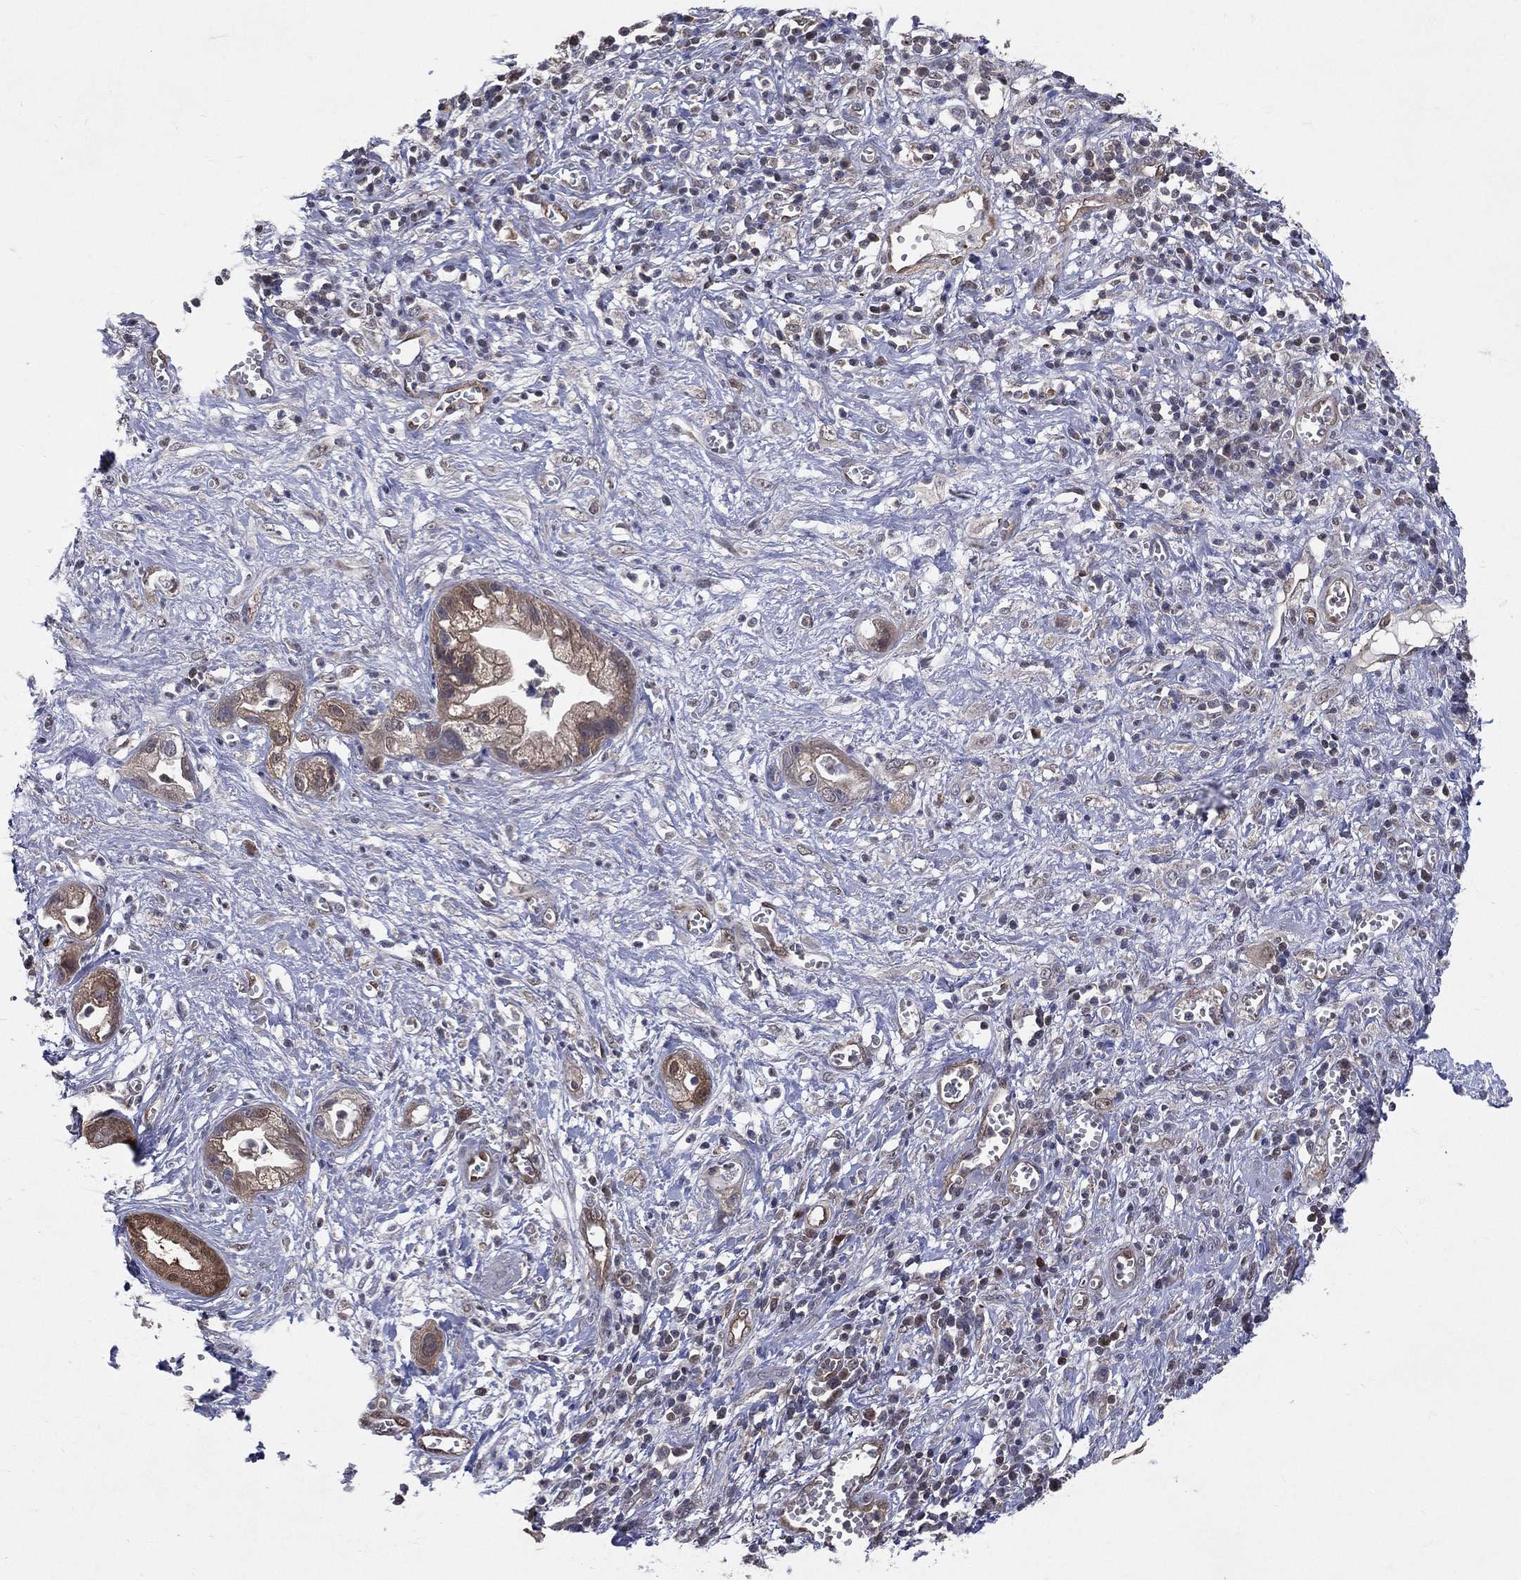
{"staining": {"intensity": "weak", "quantity": ">75%", "location": "cytoplasmic/membranous"}, "tissue": "pancreatic cancer", "cell_type": "Tumor cells", "image_type": "cancer", "snomed": [{"axis": "morphology", "description": "Adenocarcinoma, NOS"}, {"axis": "topography", "description": "Pancreas"}], "caption": "The image shows immunohistochemical staining of pancreatic adenocarcinoma. There is weak cytoplasmic/membranous staining is seen in approximately >75% of tumor cells. (DAB = brown stain, brightfield microscopy at high magnification).", "gene": "GMPR2", "patient": {"sex": "female", "age": 73}}